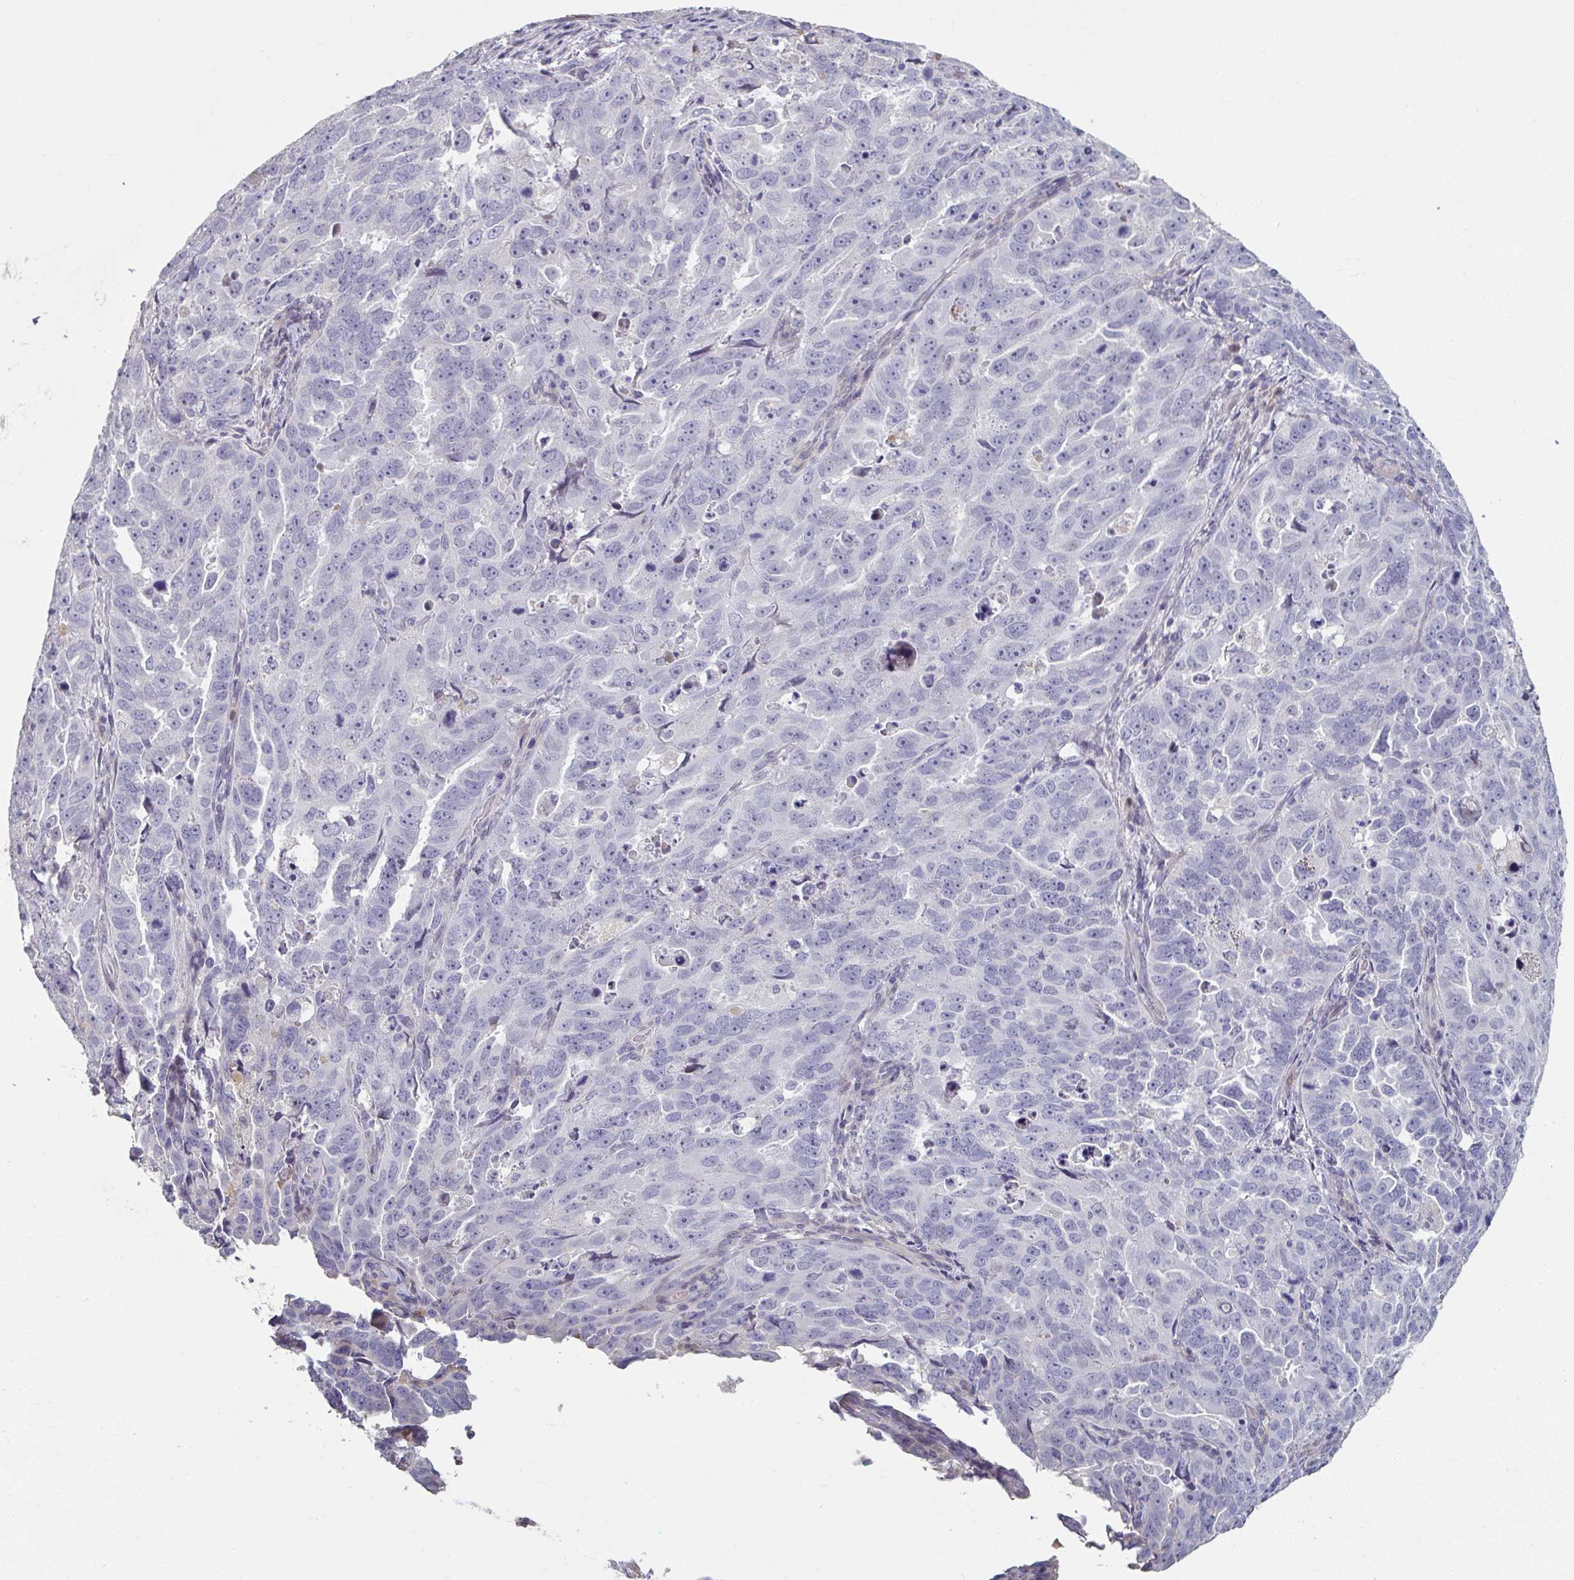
{"staining": {"intensity": "negative", "quantity": "none", "location": "none"}, "tissue": "endometrial cancer", "cell_type": "Tumor cells", "image_type": "cancer", "snomed": [{"axis": "morphology", "description": "Adenocarcinoma, NOS"}, {"axis": "topography", "description": "Endometrium"}], "caption": "DAB immunohistochemical staining of human endometrial adenocarcinoma reveals no significant expression in tumor cells.", "gene": "A1CF", "patient": {"sex": "female", "age": 65}}